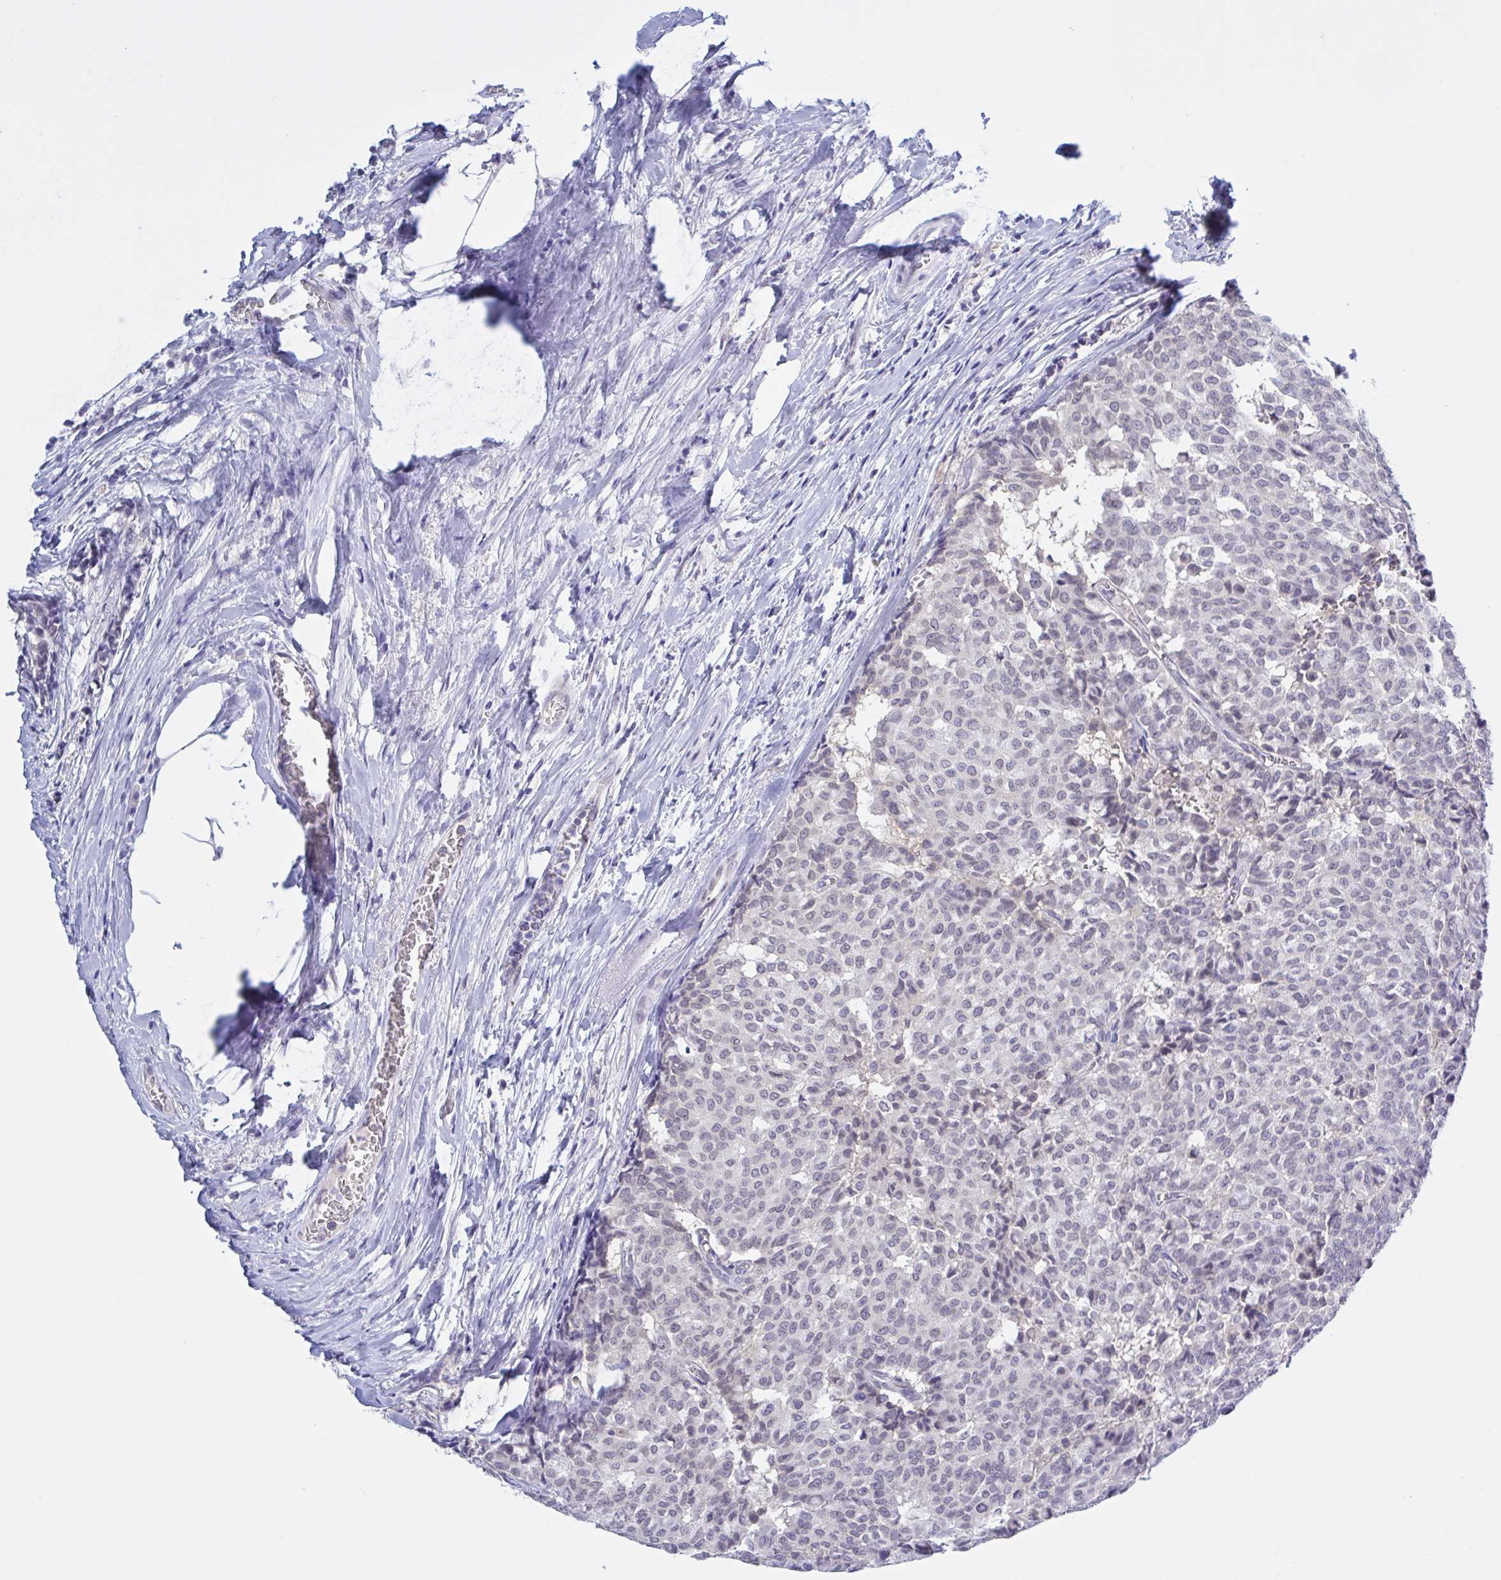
{"staining": {"intensity": "negative", "quantity": "none", "location": "none"}, "tissue": "breast cancer", "cell_type": "Tumor cells", "image_type": "cancer", "snomed": [{"axis": "morphology", "description": "Duct carcinoma"}, {"axis": "topography", "description": "Breast"}], "caption": "This is a photomicrograph of immunohistochemistry (IHC) staining of breast intraductal carcinoma, which shows no positivity in tumor cells.", "gene": "SERPINB13", "patient": {"sex": "female", "age": 91}}